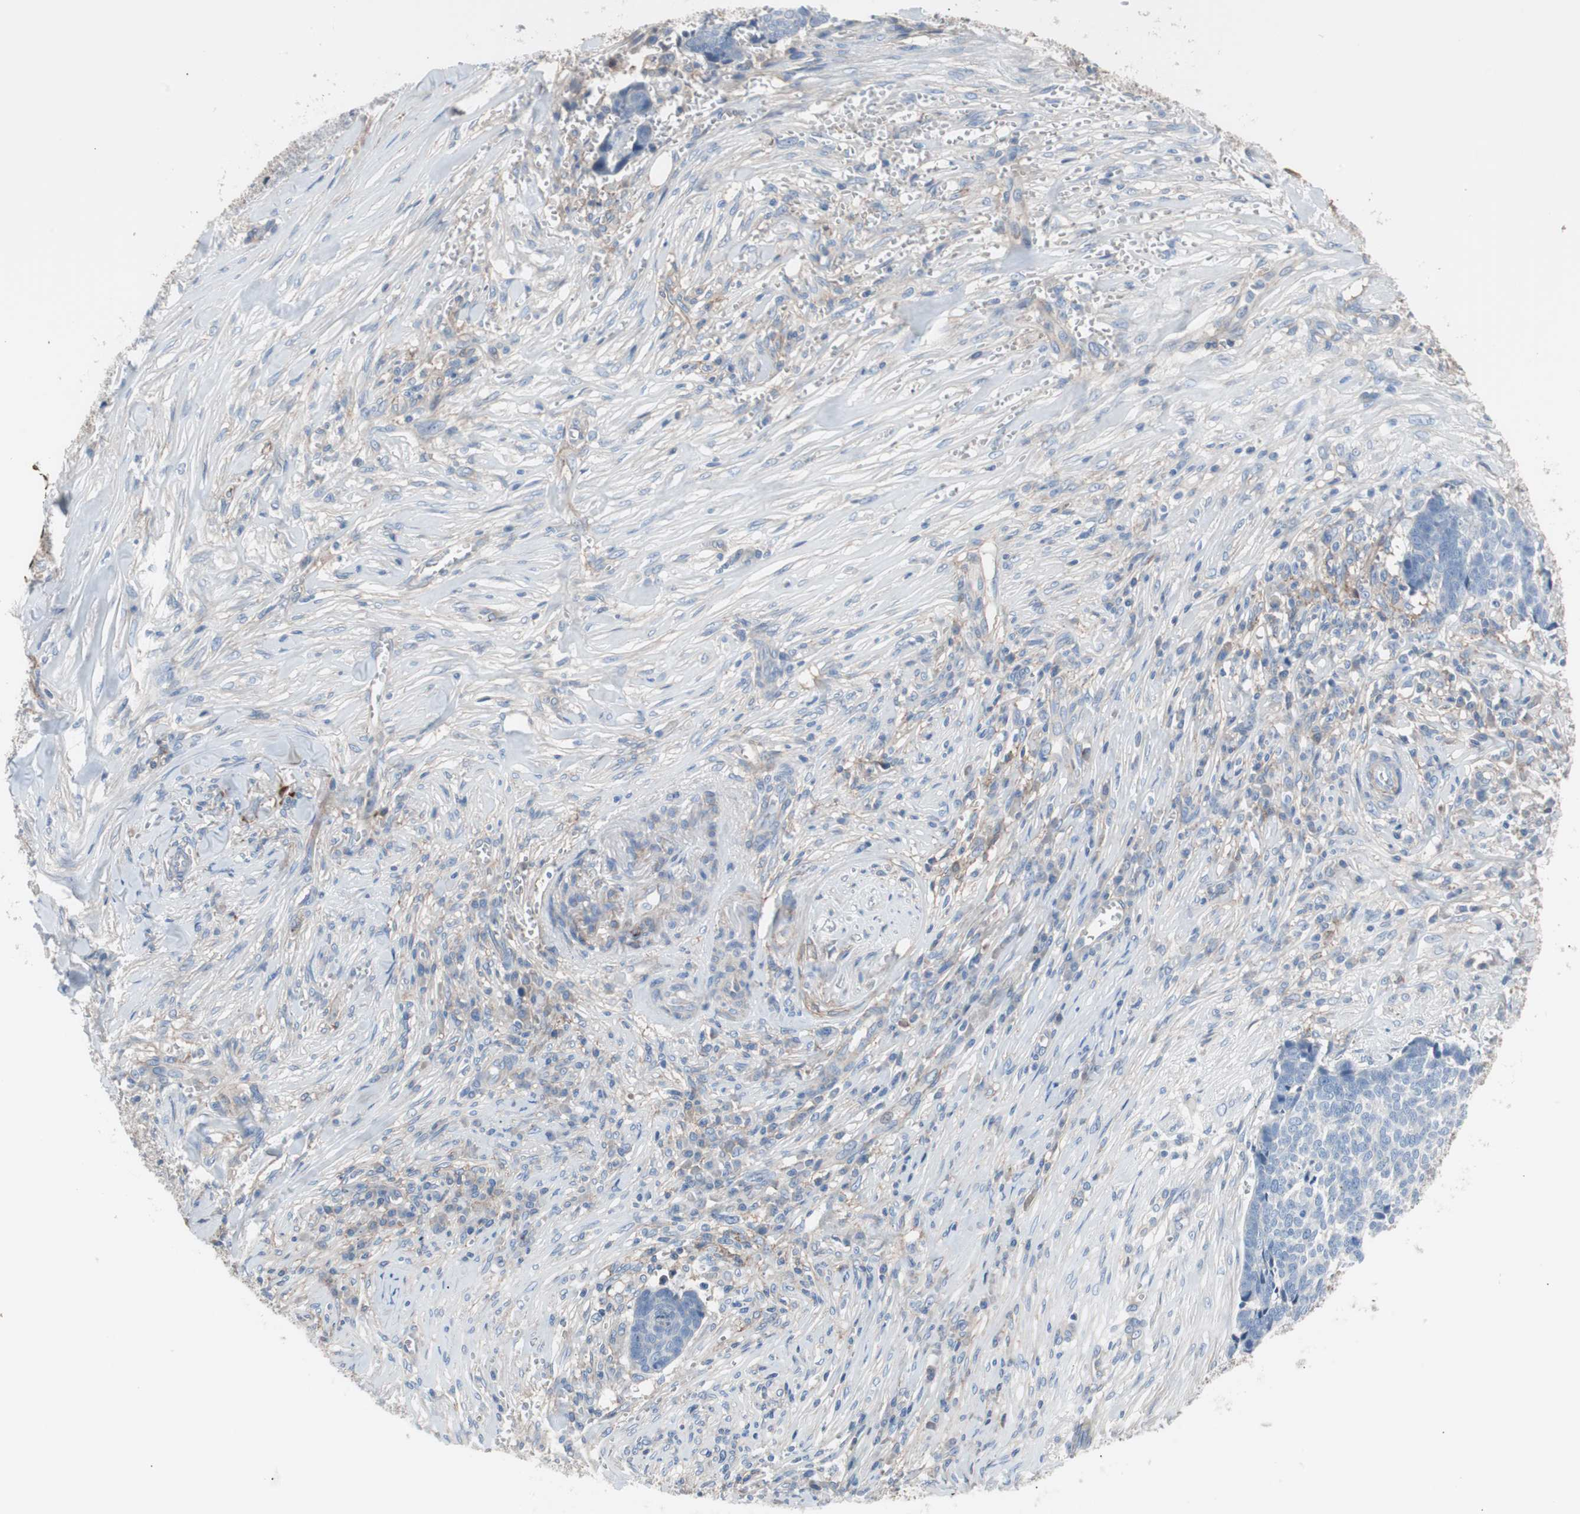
{"staining": {"intensity": "negative", "quantity": "none", "location": "none"}, "tissue": "skin cancer", "cell_type": "Tumor cells", "image_type": "cancer", "snomed": [{"axis": "morphology", "description": "Basal cell carcinoma"}, {"axis": "topography", "description": "Skin"}], "caption": "This is an immunohistochemistry histopathology image of skin cancer. There is no positivity in tumor cells.", "gene": "CD81", "patient": {"sex": "male", "age": 84}}